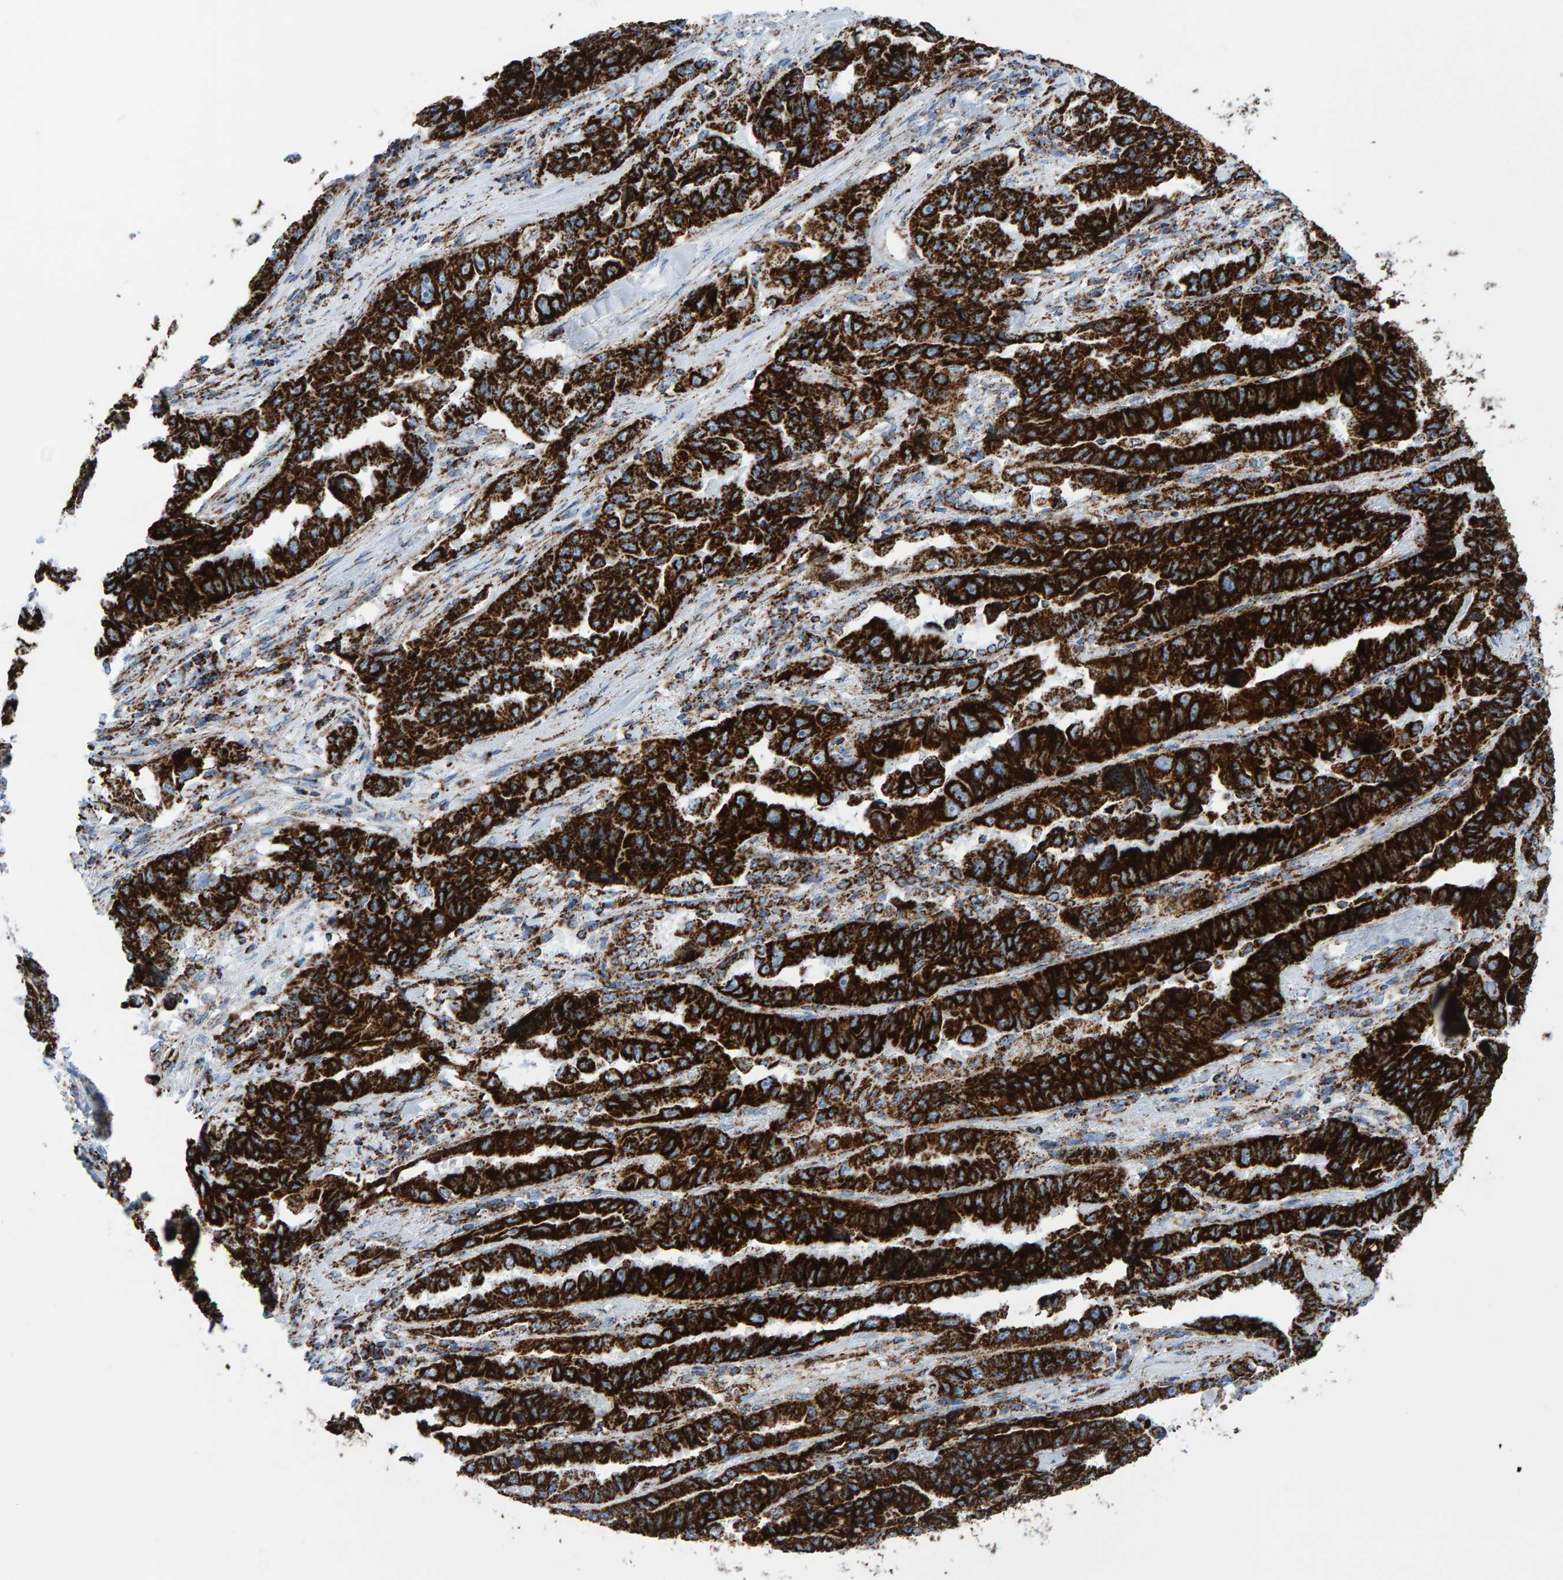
{"staining": {"intensity": "strong", "quantity": ">75%", "location": "cytoplasmic/membranous"}, "tissue": "lung cancer", "cell_type": "Tumor cells", "image_type": "cancer", "snomed": [{"axis": "morphology", "description": "Adenocarcinoma, NOS"}, {"axis": "topography", "description": "Lung"}], "caption": "Protein staining reveals strong cytoplasmic/membranous positivity in about >75% of tumor cells in lung cancer.", "gene": "ENSG00000262660", "patient": {"sex": "female", "age": 51}}